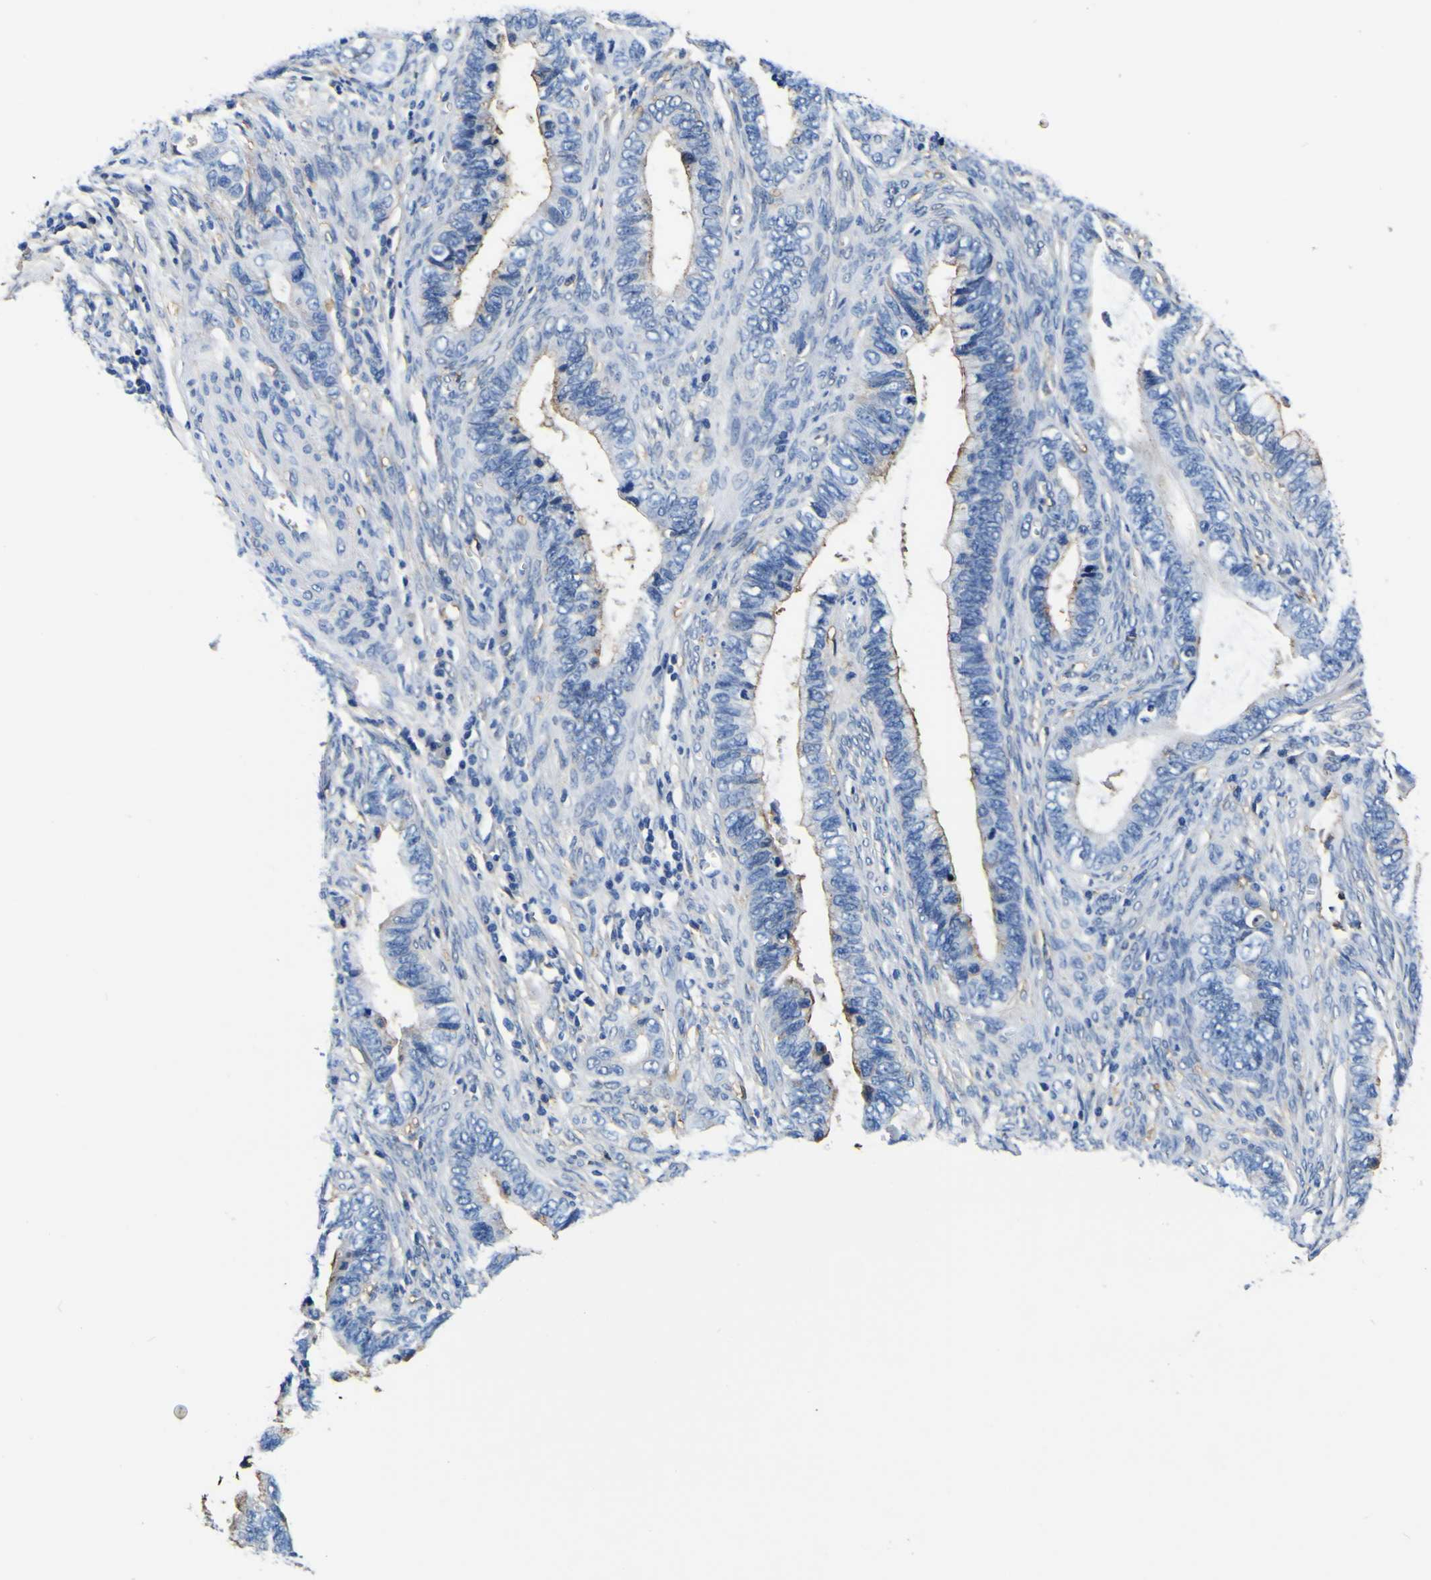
{"staining": {"intensity": "moderate", "quantity": "25%-75%", "location": "cytoplasmic/membranous"}, "tissue": "cervical cancer", "cell_type": "Tumor cells", "image_type": "cancer", "snomed": [{"axis": "morphology", "description": "Adenocarcinoma, NOS"}, {"axis": "topography", "description": "Cervix"}], "caption": "A micrograph of adenocarcinoma (cervical) stained for a protein exhibits moderate cytoplasmic/membranous brown staining in tumor cells. Immunohistochemistry stains the protein in brown and the nuclei are stained blue.", "gene": "PXDN", "patient": {"sex": "female", "age": 44}}